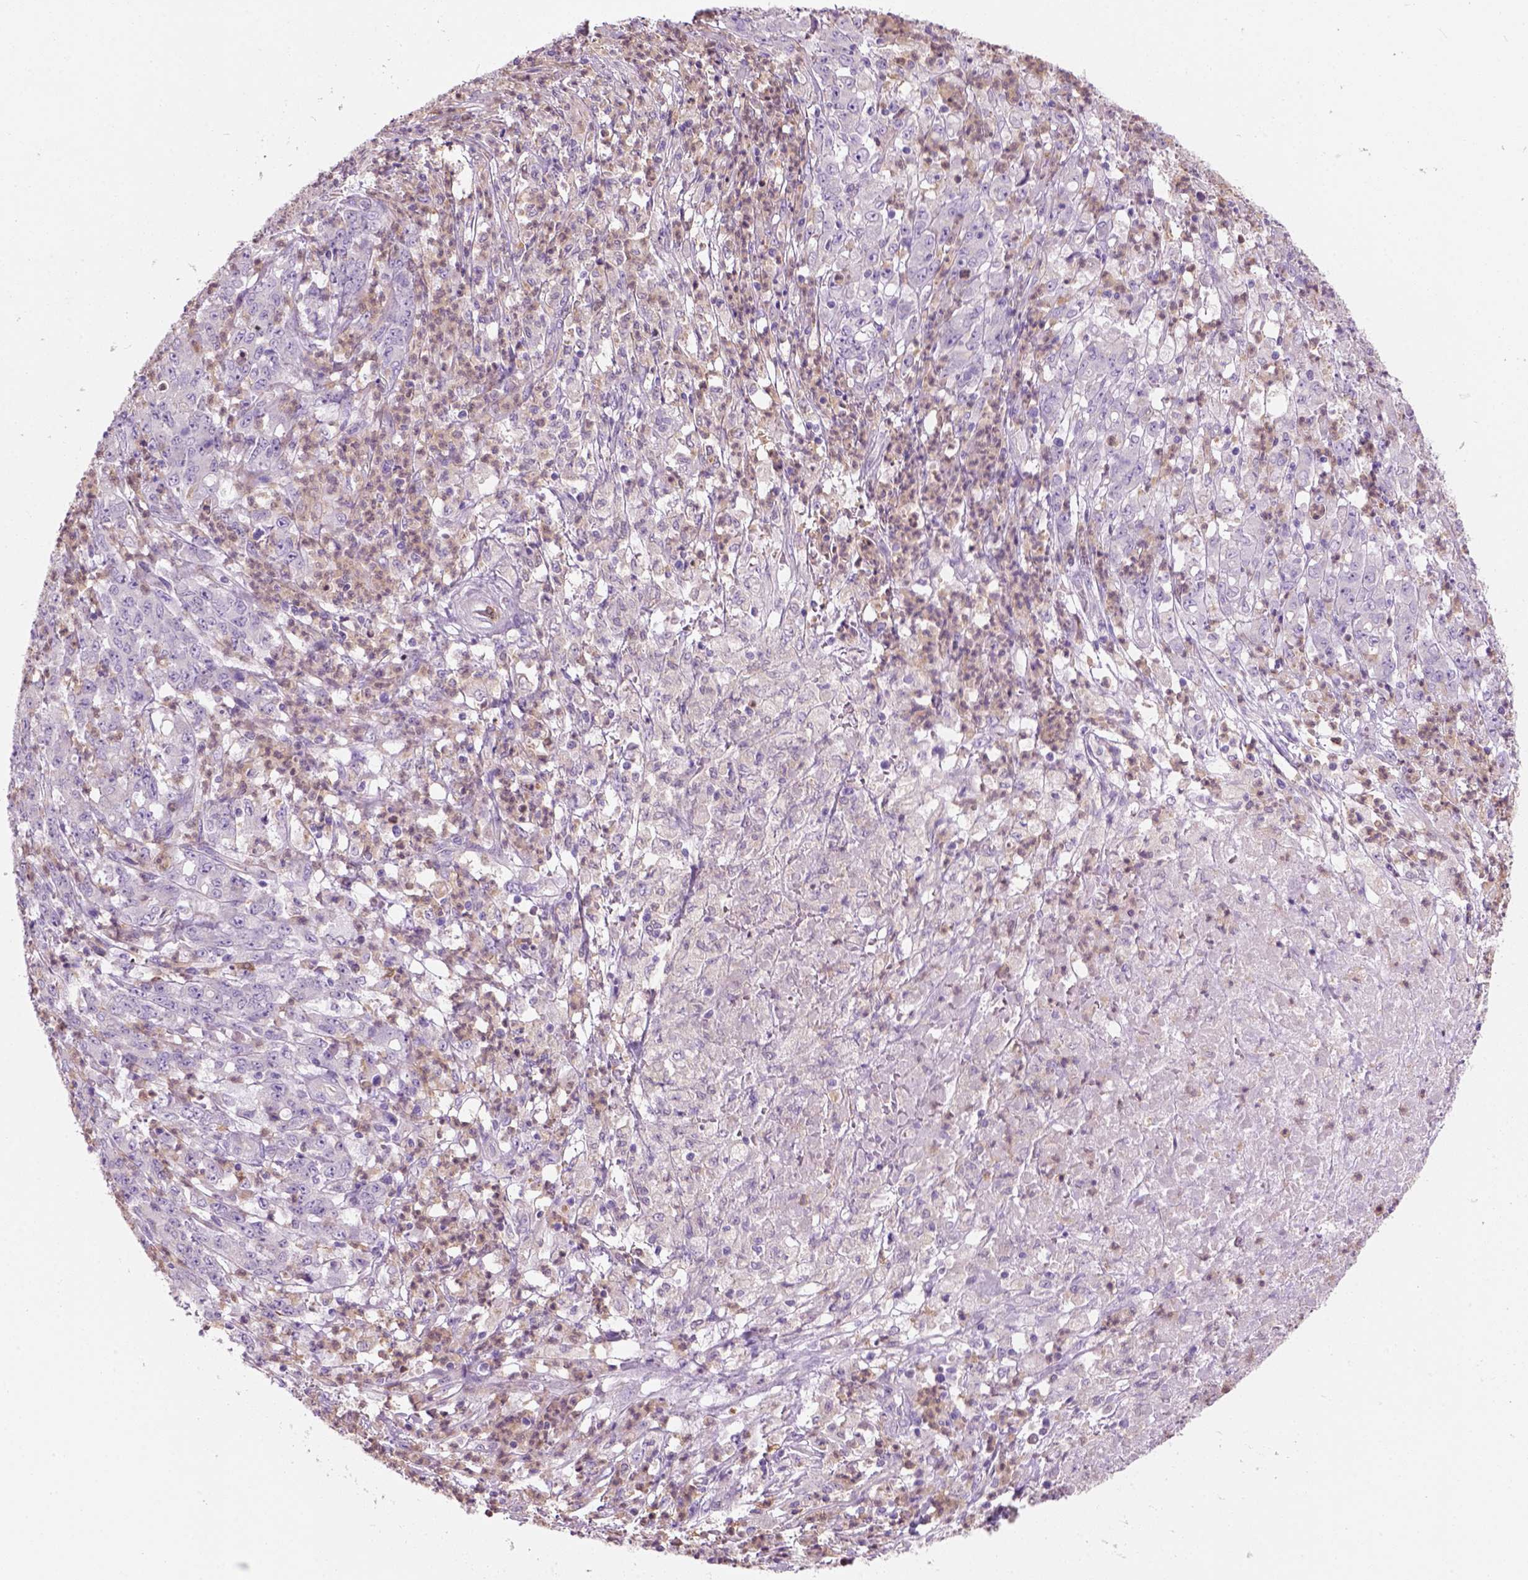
{"staining": {"intensity": "negative", "quantity": "none", "location": "none"}, "tissue": "stomach cancer", "cell_type": "Tumor cells", "image_type": "cancer", "snomed": [{"axis": "morphology", "description": "Adenocarcinoma, NOS"}, {"axis": "topography", "description": "Stomach, lower"}], "caption": "This is an immunohistochemistry (IHC) image of stomach cancer. There is no expression in tumor cells.", "gene": "CD84", "patient": {"sex": "female", "age": 71}}